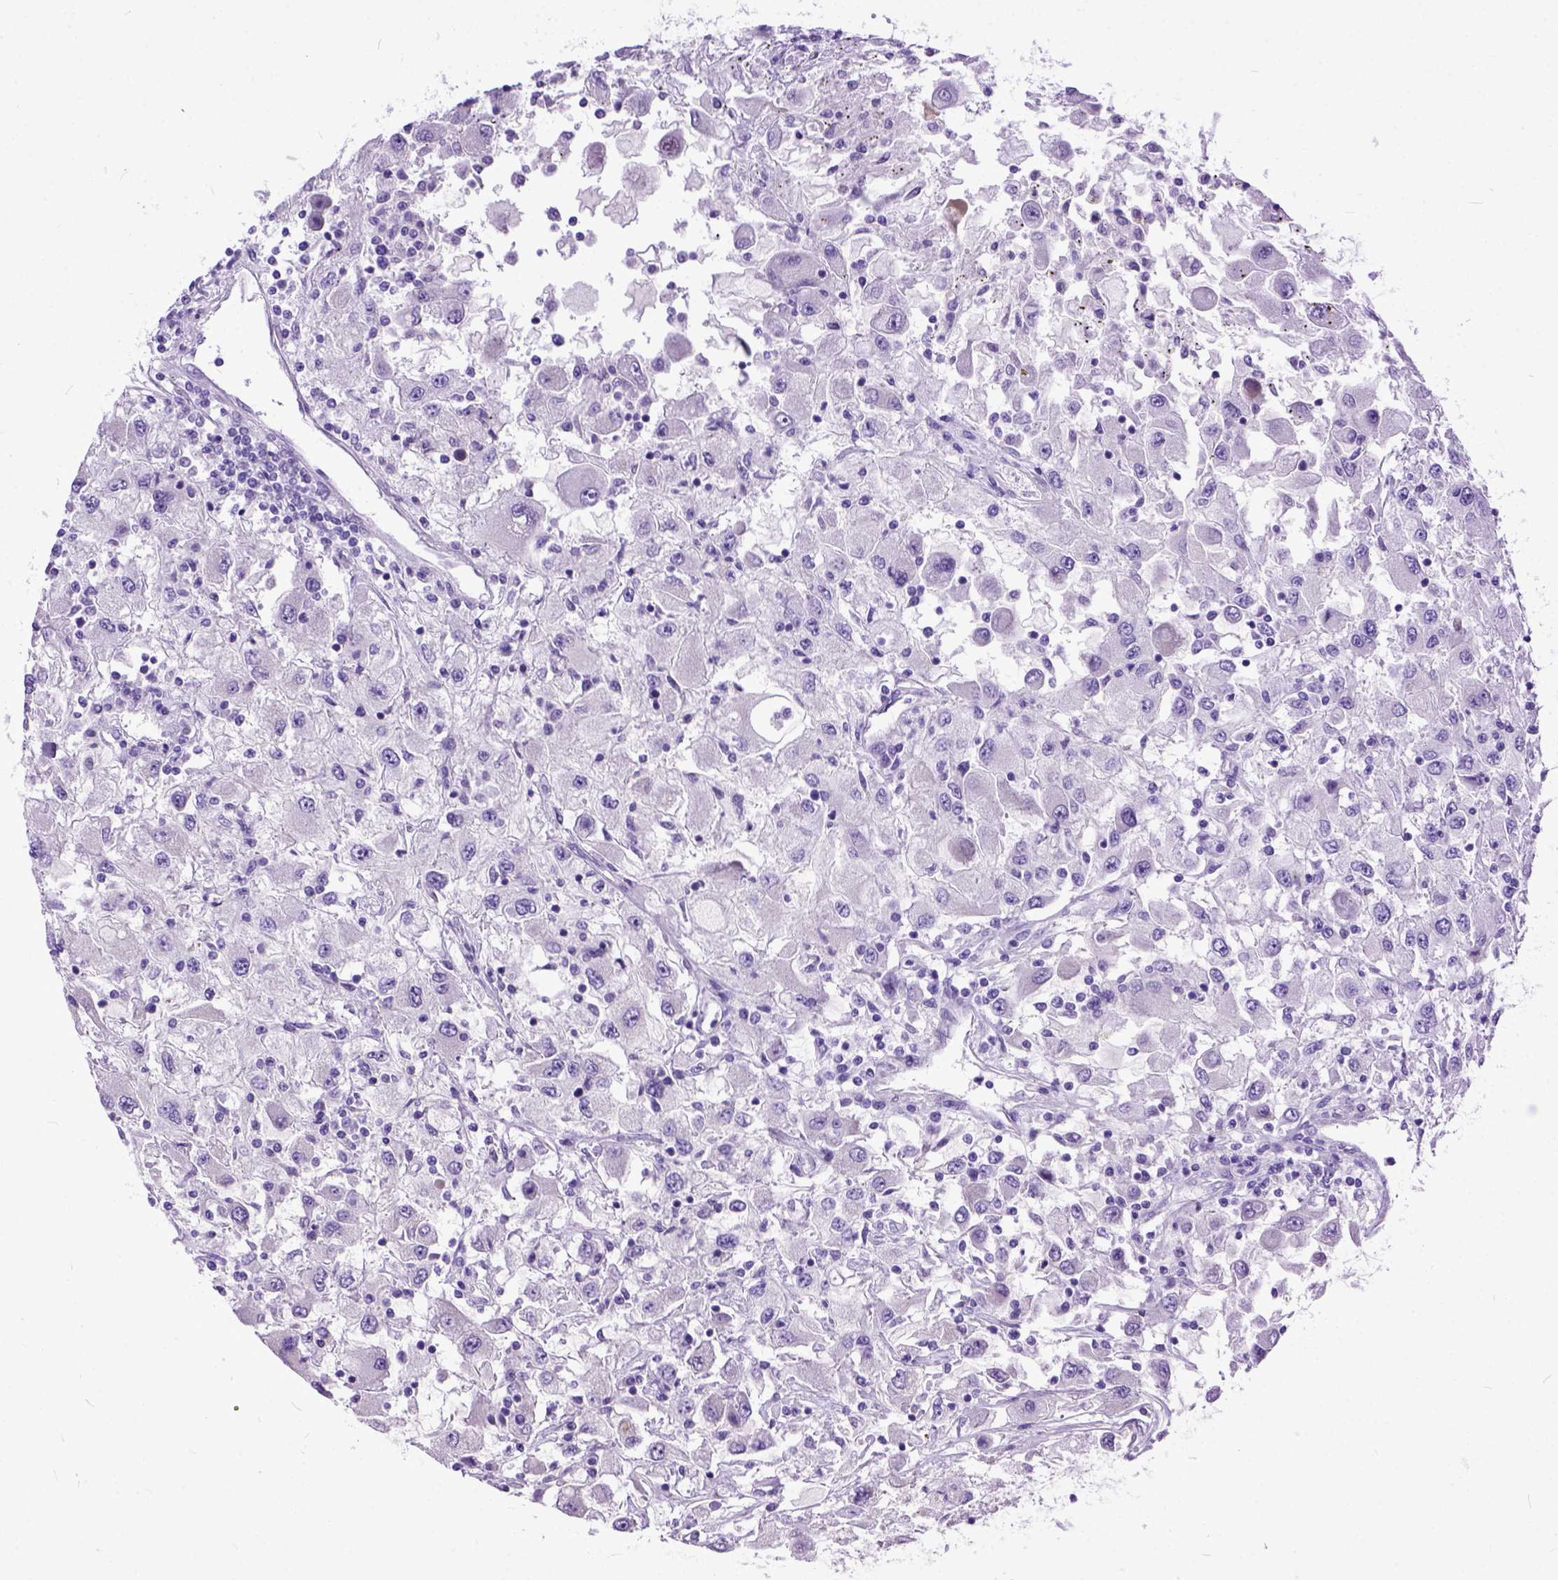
{"staining": {"intensity": "negative", "quantity": "none", "location": "none"}, "tissue": "renal cancer", "cell_type": "Tumor cells", "image_type": "cancer", "snomed": [{"axis": "morphology", "description": "Adenocarcinoma, NOS"}, {"axis": "topography", "description": "Kidney"}], "caption": "Protein analysis of renal cancer (adenocarcinoma) reveals no significant staining in tumor cells. The staining was performed using DAB to visualize the protein expression in brown, while the nuclei were stained in blue with hematoxylin (Magnification: 20x).", "gene": "CRB1", "patient": {"sex": "female", "age": 67}}